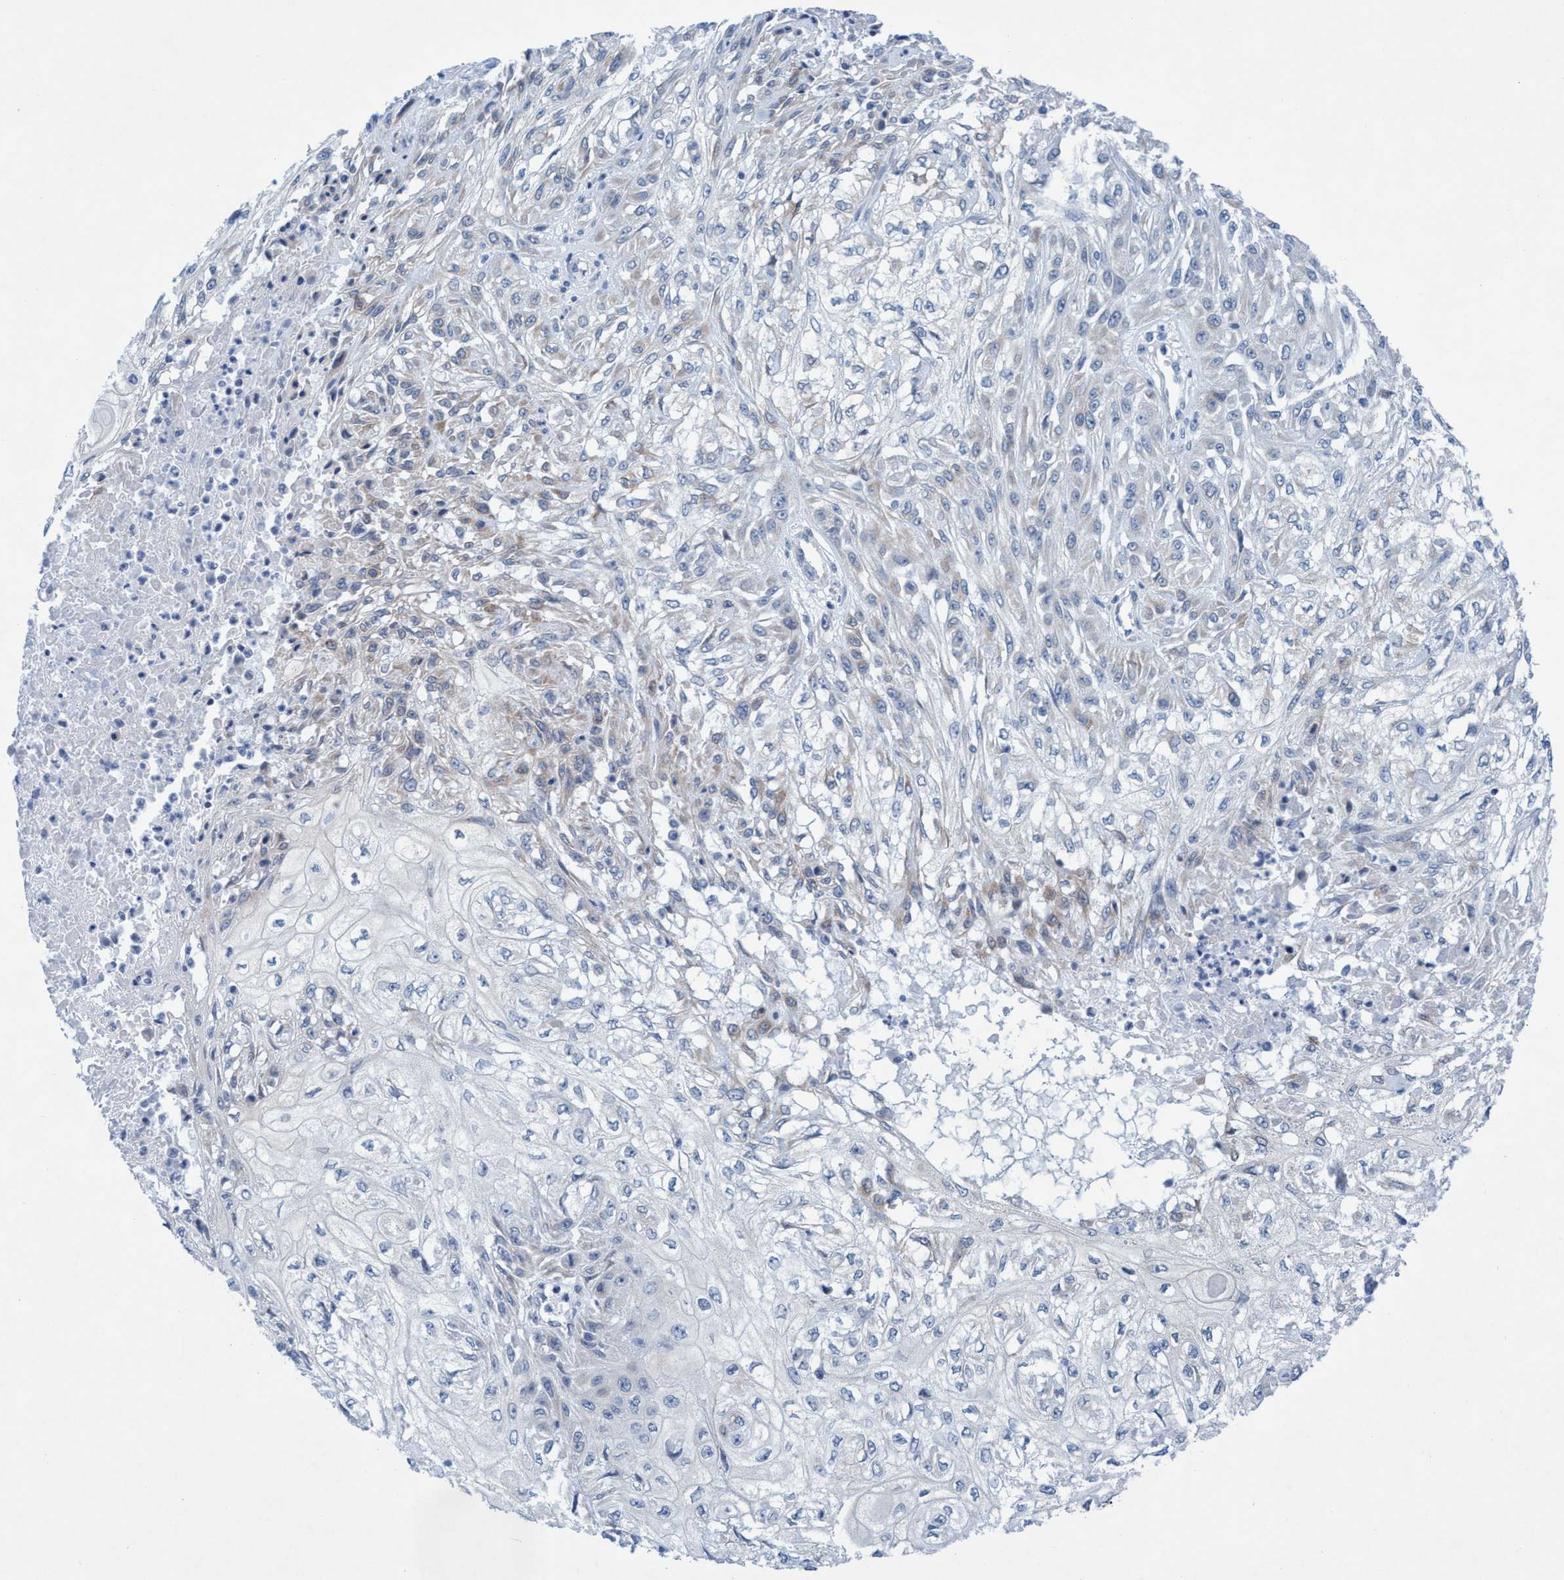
{"staining": {"intensity": "weak", "quantity": "<25%", "location": "cytoplasmic/membranous"}, "tissue": "skin cancer", "cell_type": "Tumor cells", "image_type": "cancer", "snomed": [{"axis": "morphology", "description": "Squamous cell carcinoma, NOS"}, {"axis": "morphology", "description": "Squamous cell carcinoma, metastatic, NOS"}, {"axis": "topography", "description": "Skin"}, {"axis": "topography", "description": "Lymph node"}], "caption": "This is a histopathology image of immunohistochemistry (IHC) staining of metastatic squamous cell carcinoma (skin), which shows no expression in tumor cells.", "gene": "RSAD1", "patient": {"sex": "male", "age": 75}}